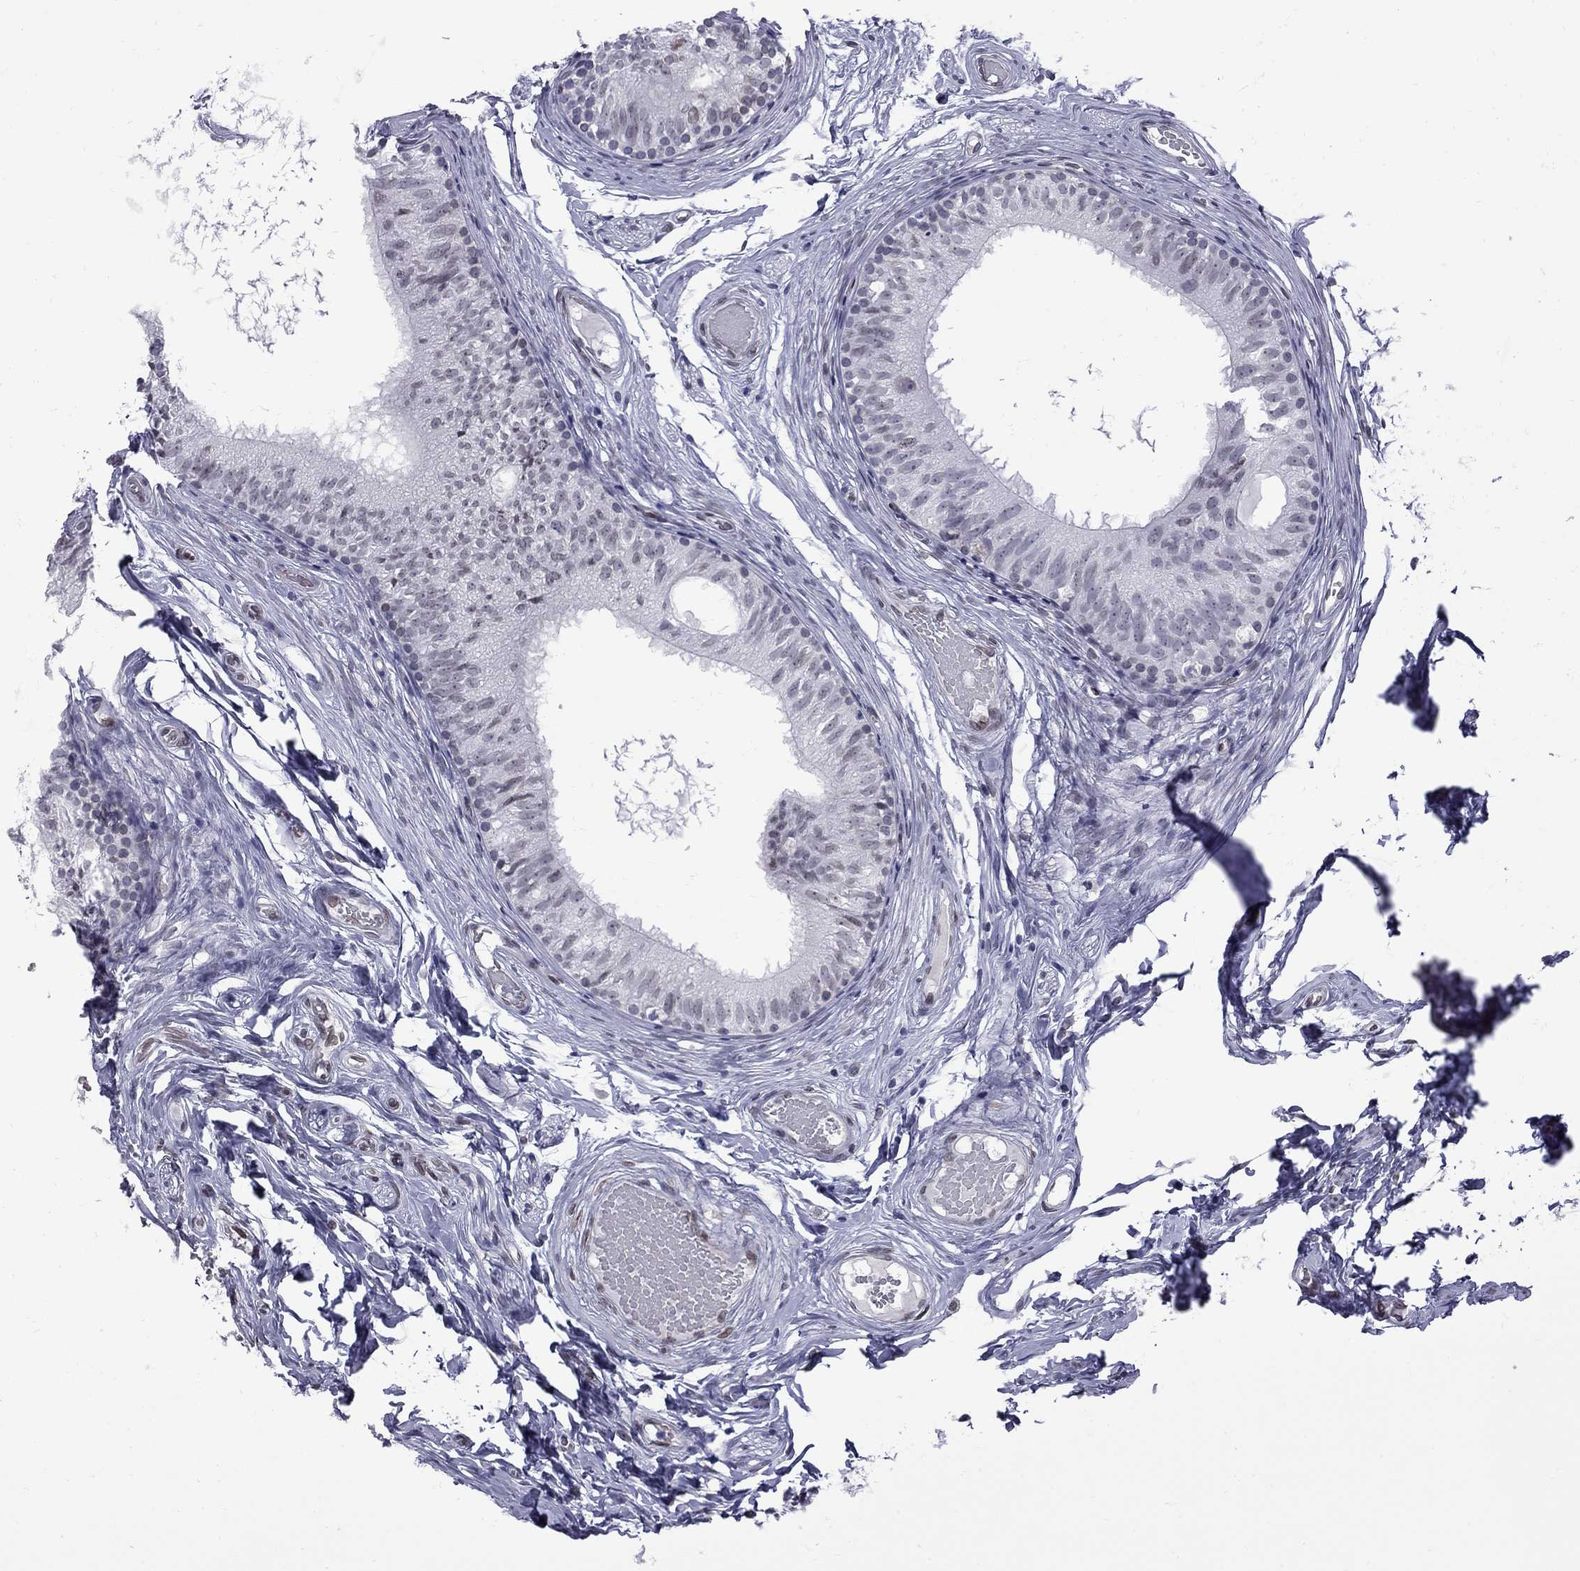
{"staining": {"intensity": "negative", "quantity": "none", "location": "none"}, "tissue": "epididymis", "cell_type": "Glandular cells", "image_type": "normal", "snomed": [{"axis": "morphology", "description": "Normal tissue, NOS"}, {"axis": "topography", "description": "Epididymis"}], "caption": "Human epididymis stained for a protein using IHC exhibits no staining in glandular cells.", "gene": "CLTCL1", "patient": {"sex": "male", "age": 29}}